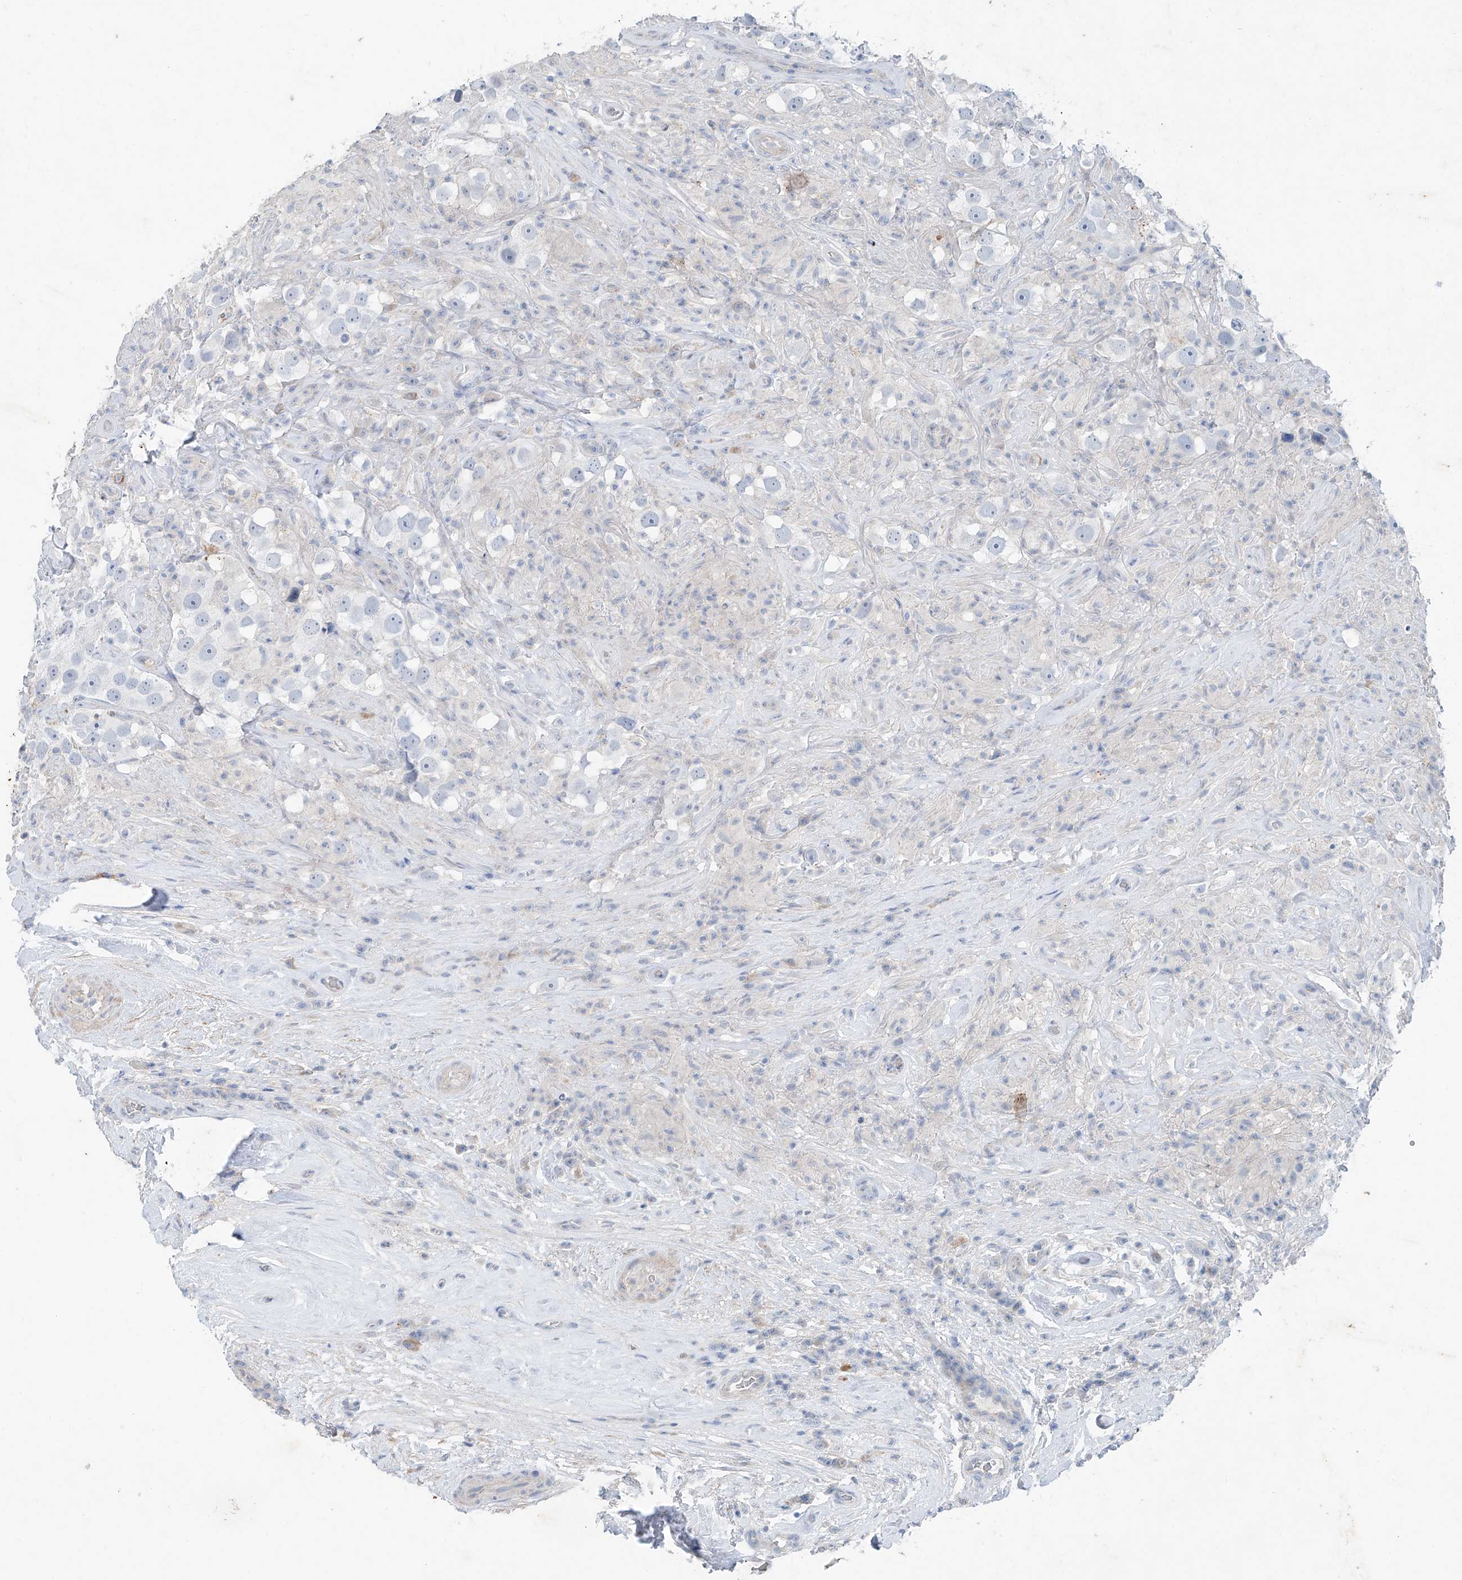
{"staining": {"intensity": "negative", "quantity": "none", "location": "none"}, "tissue": "testis cancer", "cell_type": "Tumor cells", "image_type": "cancer", "snomed": [{"axis": "morphology", "description": "Seminoma, NOS"}, {"axis": "topography", "description": "Testis"}], "caption": "Immunohistochemical staining of human testis cancer exhibits no significant staining in tumor cells.", "gene": "ANKRD34A", "patient": {"sex": "male", "age": 49}}